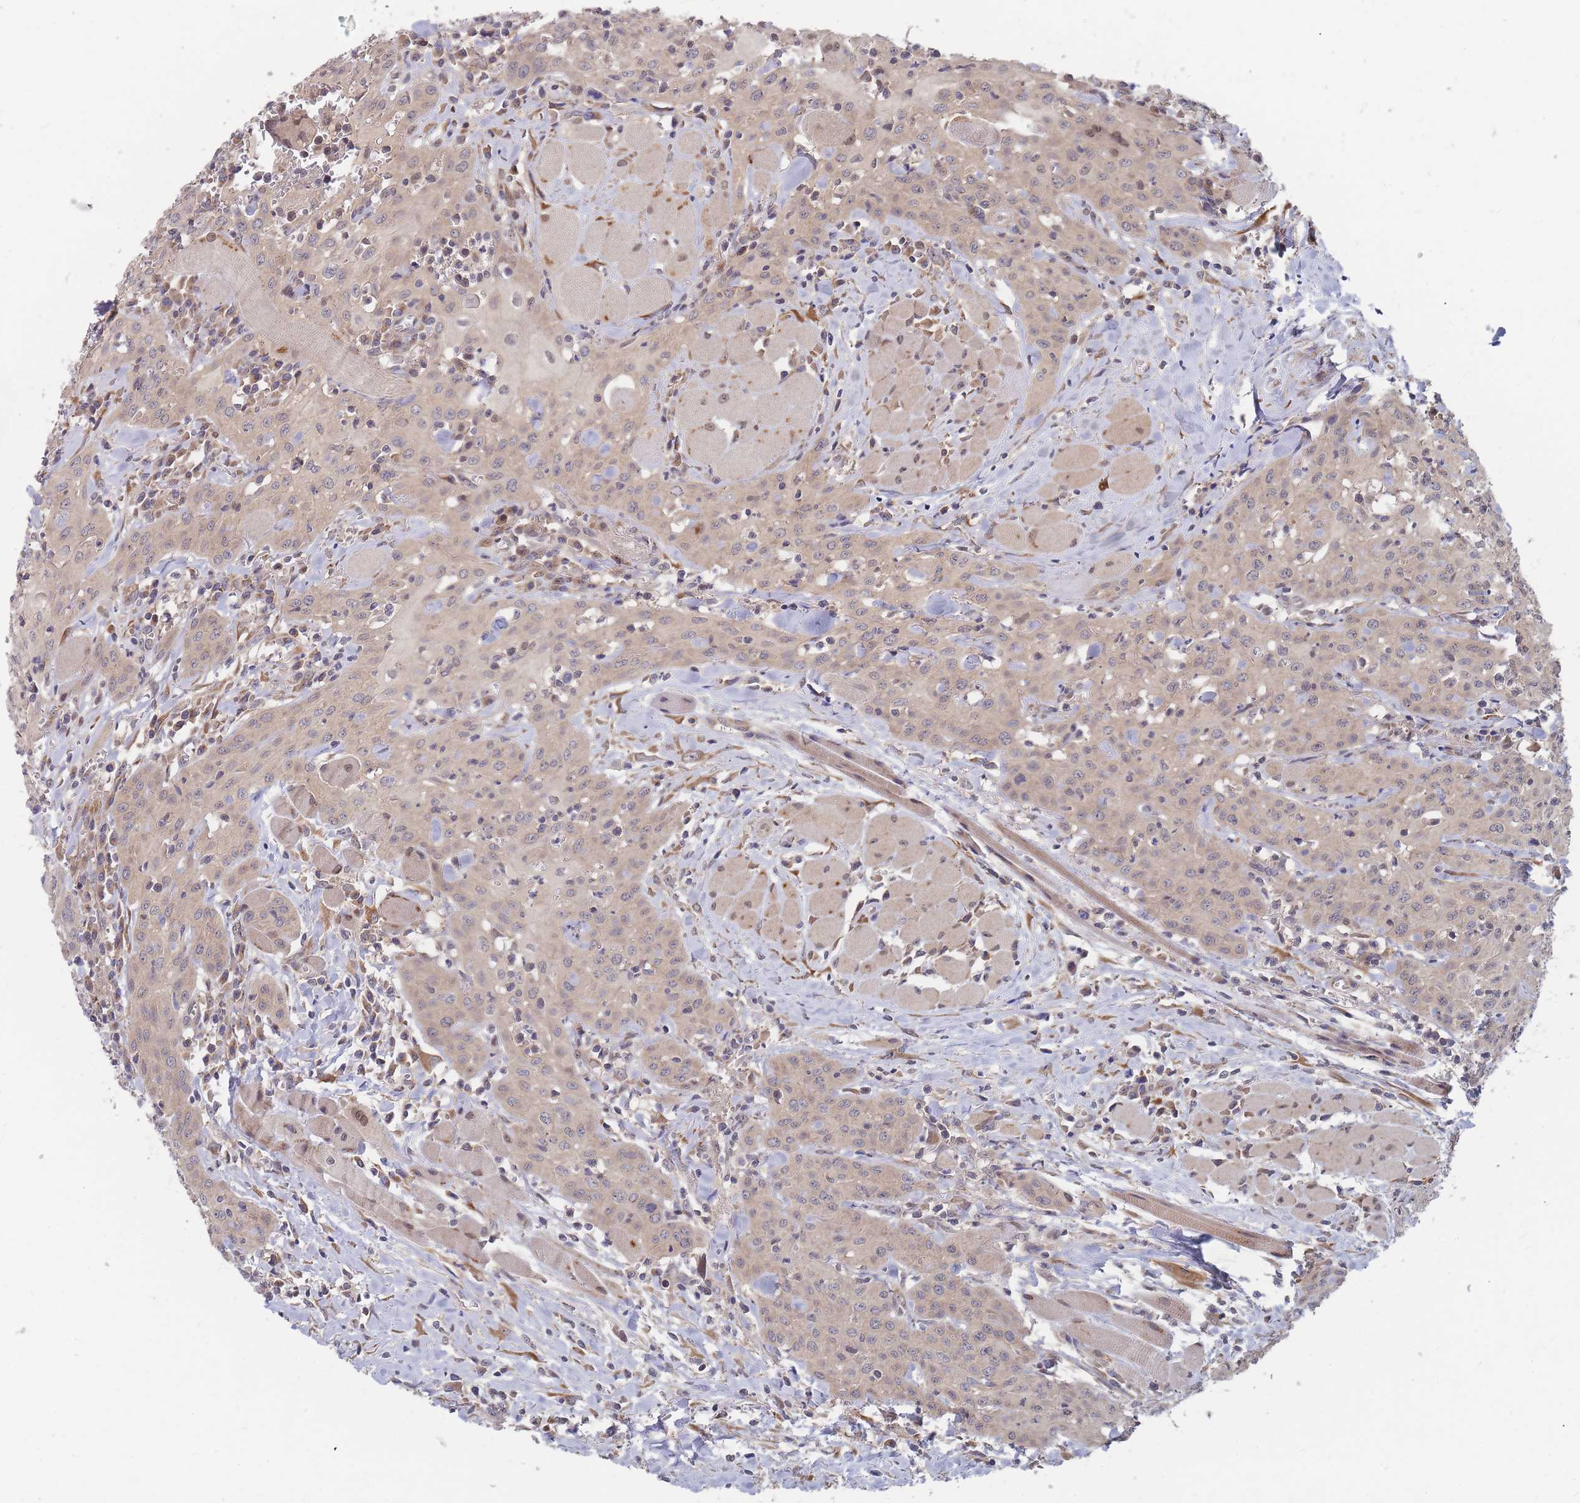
{"staining": {"intensity": "negative", "quantity": "none", "location": "none"}, "tissue": "head and neck cancer", "cell_type": "Tumor cells", "image_type": "cancer", "snomed": [{"axis": "morphology", "description": "Squamous cell carcinoma, NOS"}, {"axis": "topography", "description": "Oral tissue"}, {"axis": "topography", "description": "Head-Neck"}], "caption": "This is an IHC micrograph of head and neck squamous cell carcinoma. There is no staining in tumor cells.", "gene": "SLC35F5", "patient": {"sex": "female", "age": 70}}